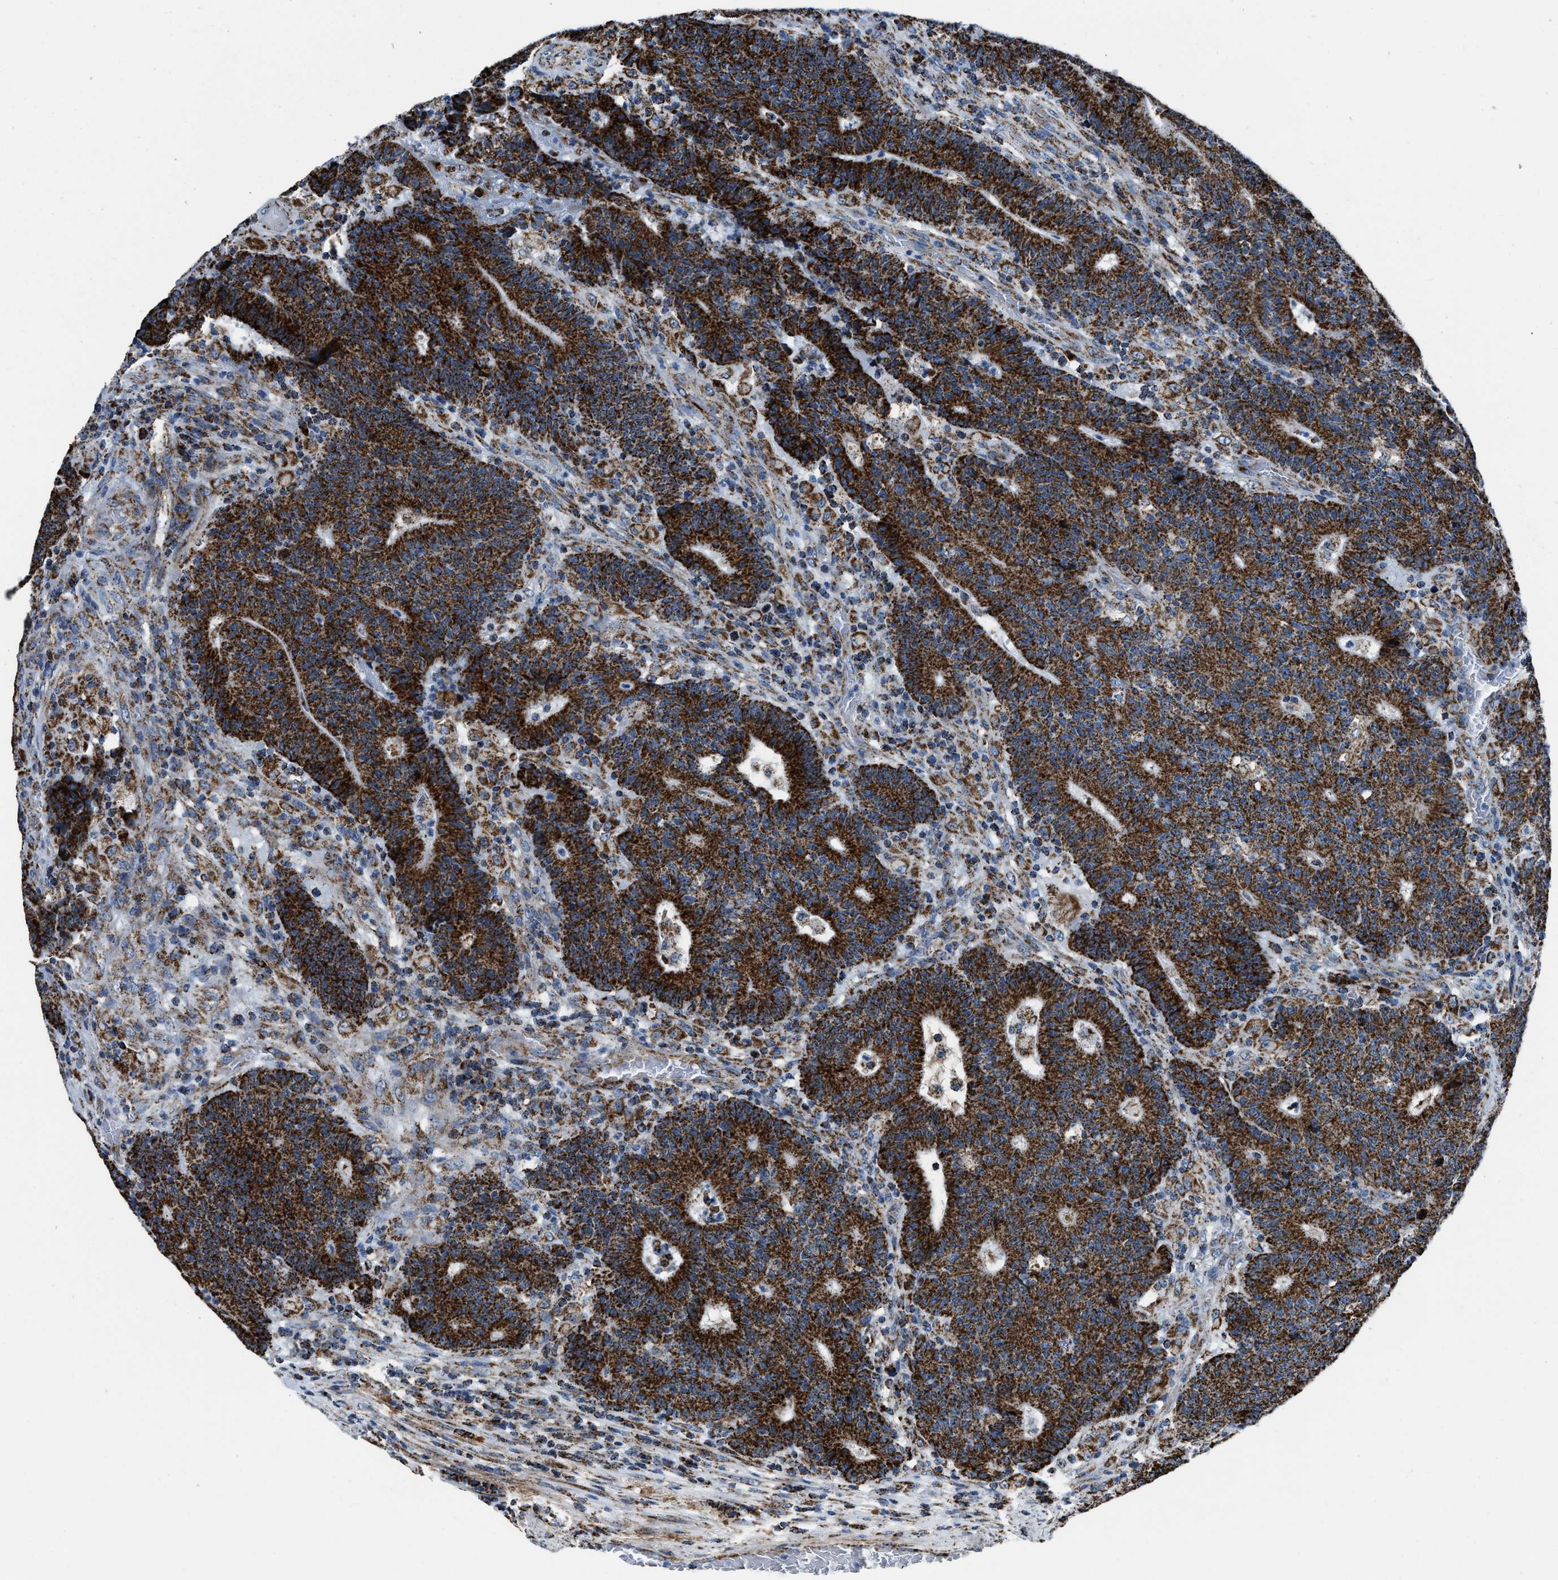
{"staining": {"intensity": "strong", "quantity": ">75%", "location": "cytoplasmic/membranous"}, "tissue": "colorectal cancer", "cell_type": "Tumor cells", "image_type": "cancer", "snomed": [{"axis": "morphology", "description": "Normal tissue, NOS"}, {"axis": "morphology", "description": "Adenocarcinoma, NOS"}, {"axis": "topography", "description": "Colon"}], "caption": "Colorectal cancer (adenocarcinoma) stained with a brown dye exhibits strong cytoplasmic/membranous positive staining in approximately >75% of tumor cells.", "gene": "NSD3", "patient": {"sex": "female", "age": 75}}